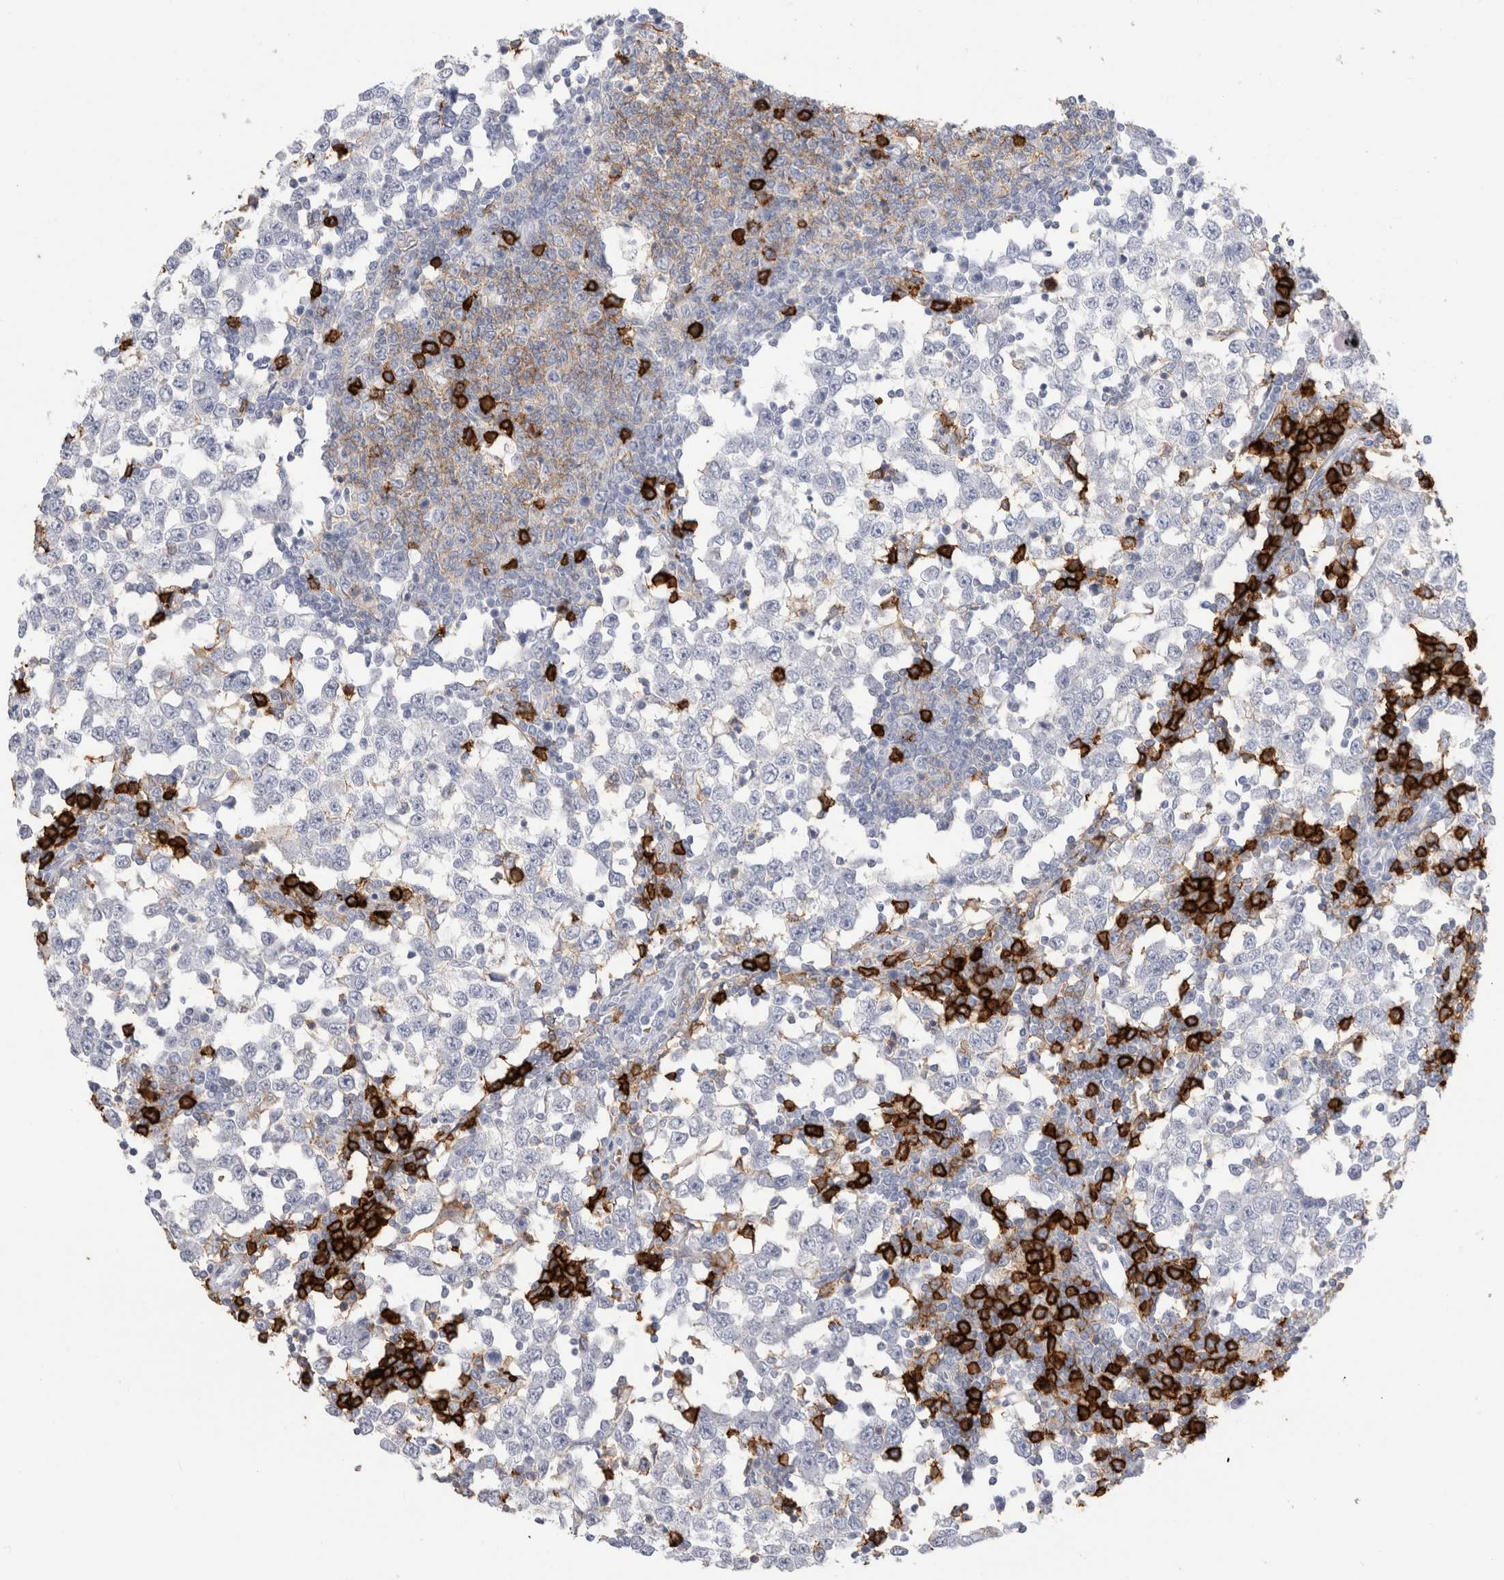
{"staining": {"intensity": "negative", "quantity": "none", "location": "none"}, "tissue": "testis cancer", "cell_type": "Tumor cells", "image_type": "cancer", "snomed": [{"axis": "morphology", "description": "Seminoma, NOS"}, {"axis": "topography", "description": "Testis"}], "caption": "Immunohistochemistry of human testis cancer shows no expression in tumor cells. Nuclei are stained in blue.", "gene": "CD38", "patient": {"sex": "male", "age": 65}}